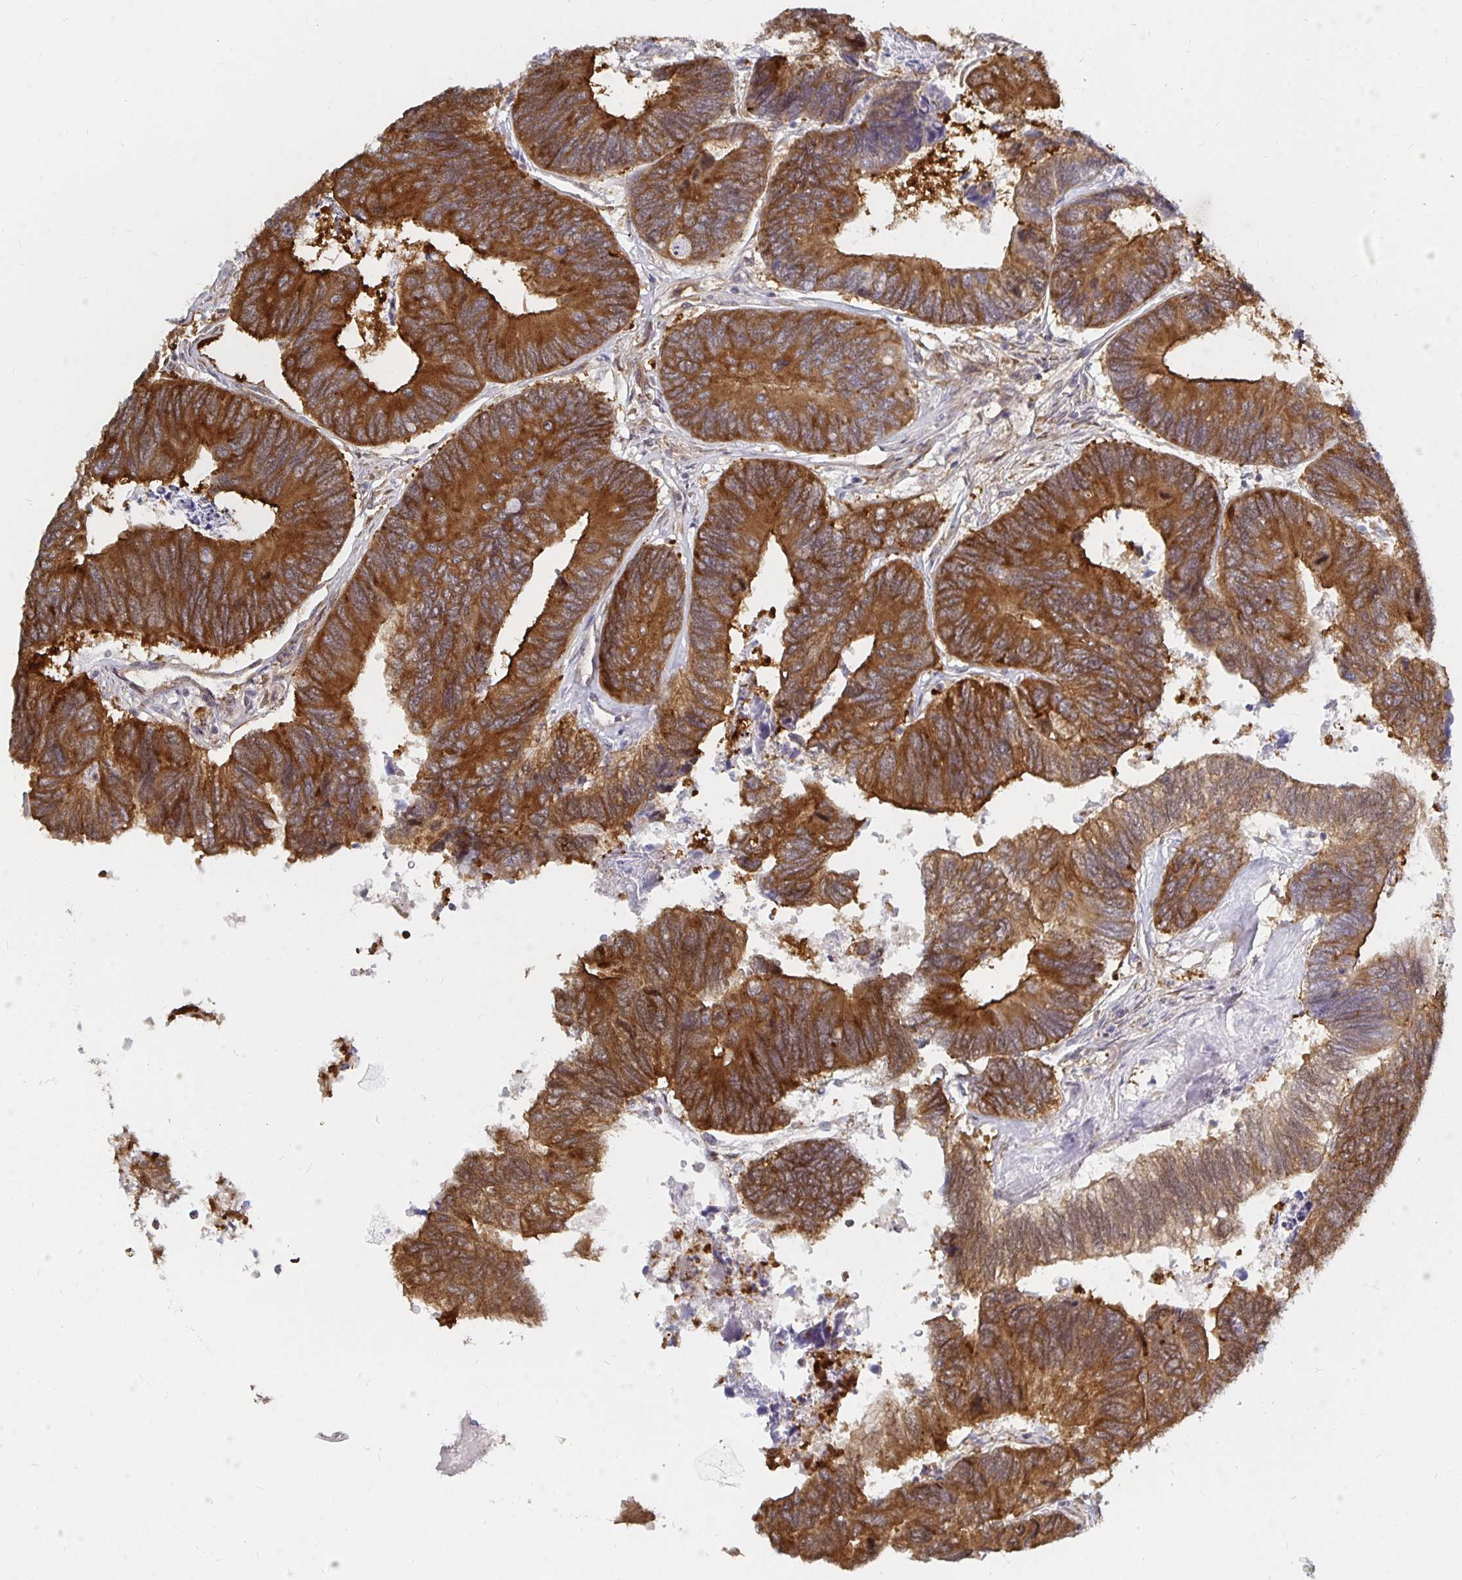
{"staining": {"intensity": "strong", "quantity": ">75%", "location": "cytoplasmic/membranous"}, "tissue": "colorectal cancer", "cell_type": "Tumor cells", "image_type": "cancer", "snomed": [{"axis": "morphology", "description": "Adenocarcinoma, NOS"}, {"axis": "topography", "description": "Colon"}], "caption": "A high amount of strong cytoplasmic/membranous staining is identified in about >75% of tumor cells in colorectal adenocarcinoma tissue. The staining is performed using DAB brown chromogen to label protein expression. The nuclei are counter-stained blue using hematoxylin.", "gene": "PDAP1", "patient": {"sex": "female", "age": 67}}